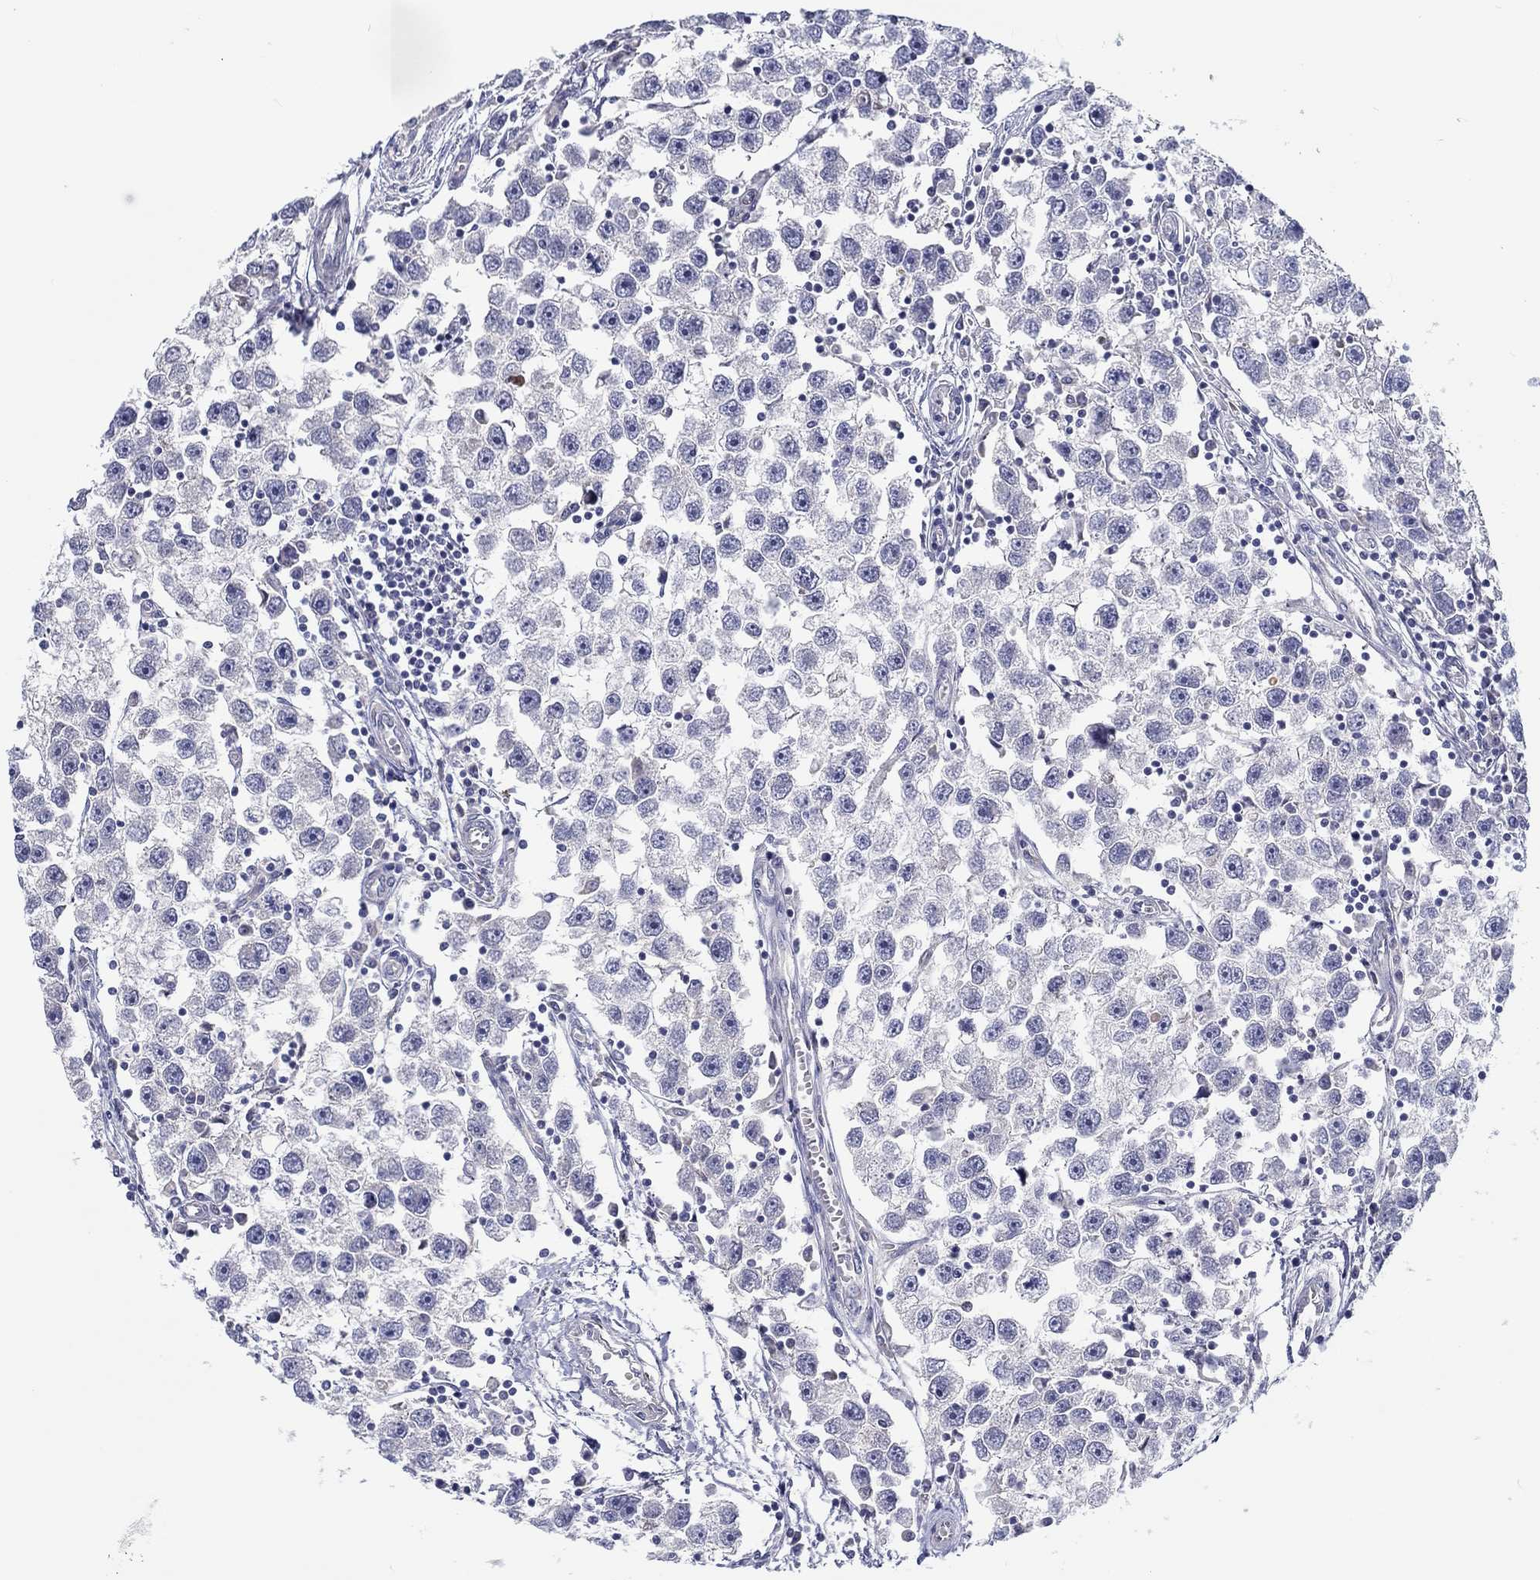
{"staining": {"intensity": "negative", "quantity": "none", "location": "none"}, "tissue": "testis cancer", "cell_type": "Tumor cells", "image_type": "cancer", "snomed": [{"axis": "morphology", "description": "Seminoma, NOS"}, {"axis": "topography", "description": "Testis"}], "caption": "A histopathology image of human testis cancer (seminoma) is negative for staining in tumor cells.", "gene": "ABCG4", "patient": {"sex": "male", "age": 30}}